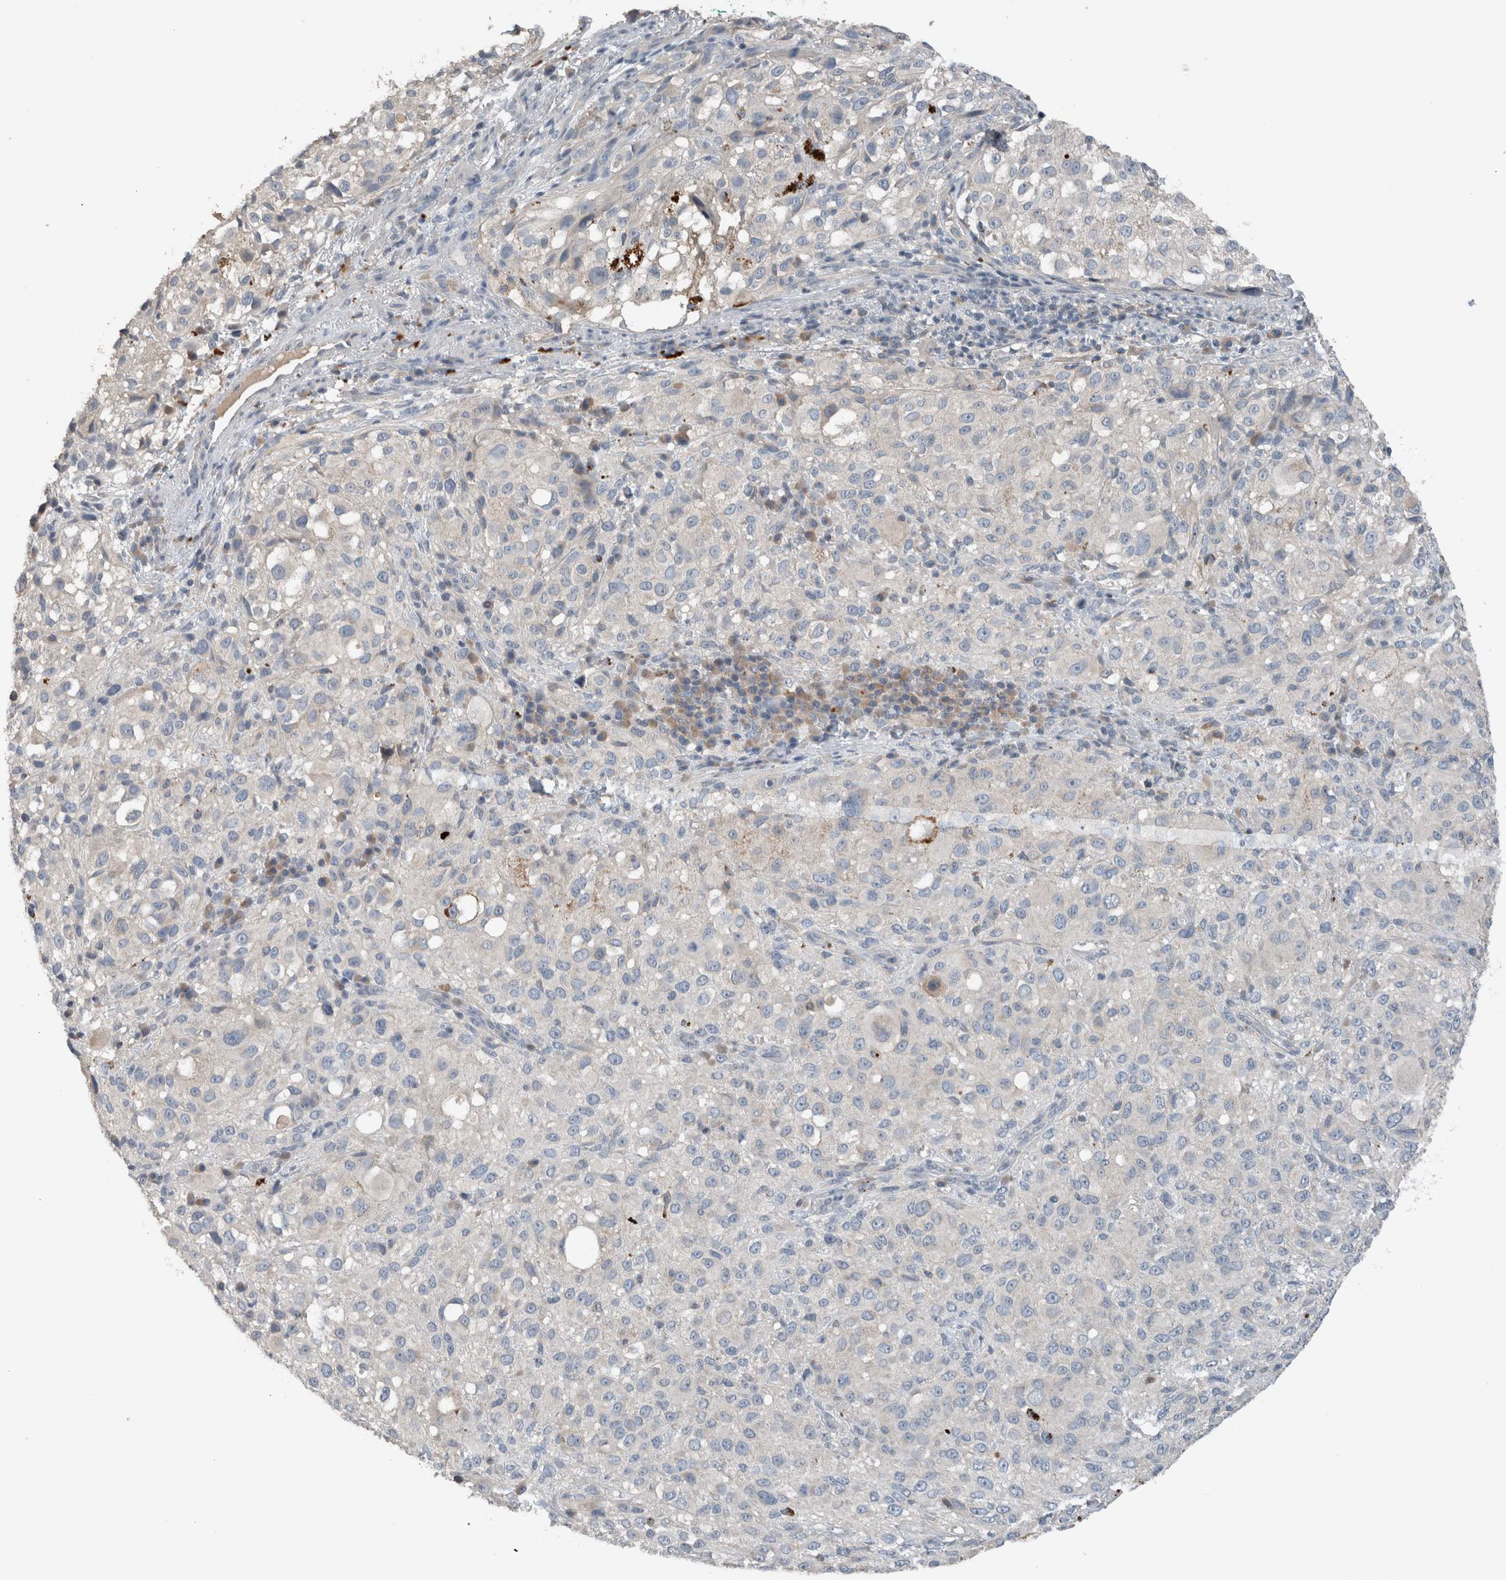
{"staining": {"intensity": "negative", "quantity": "none", "location": "none"}, "tissue": "melanoma", "cell_type": "Tumor cells", "image_type": "cancer", "snomed": [{"axis": "morphology", "description": "Necrosis, NOS"}, {"axis": "morphology", "description": "Malignant melanoma, NOS"}, {"axis": "topography", "description": "Skin"}], "caption": "Tumor cells show no significant protein positivity in malignant melanoma.", "gene": "UGCG", "patient": {"sex": "female", "age": 87}}